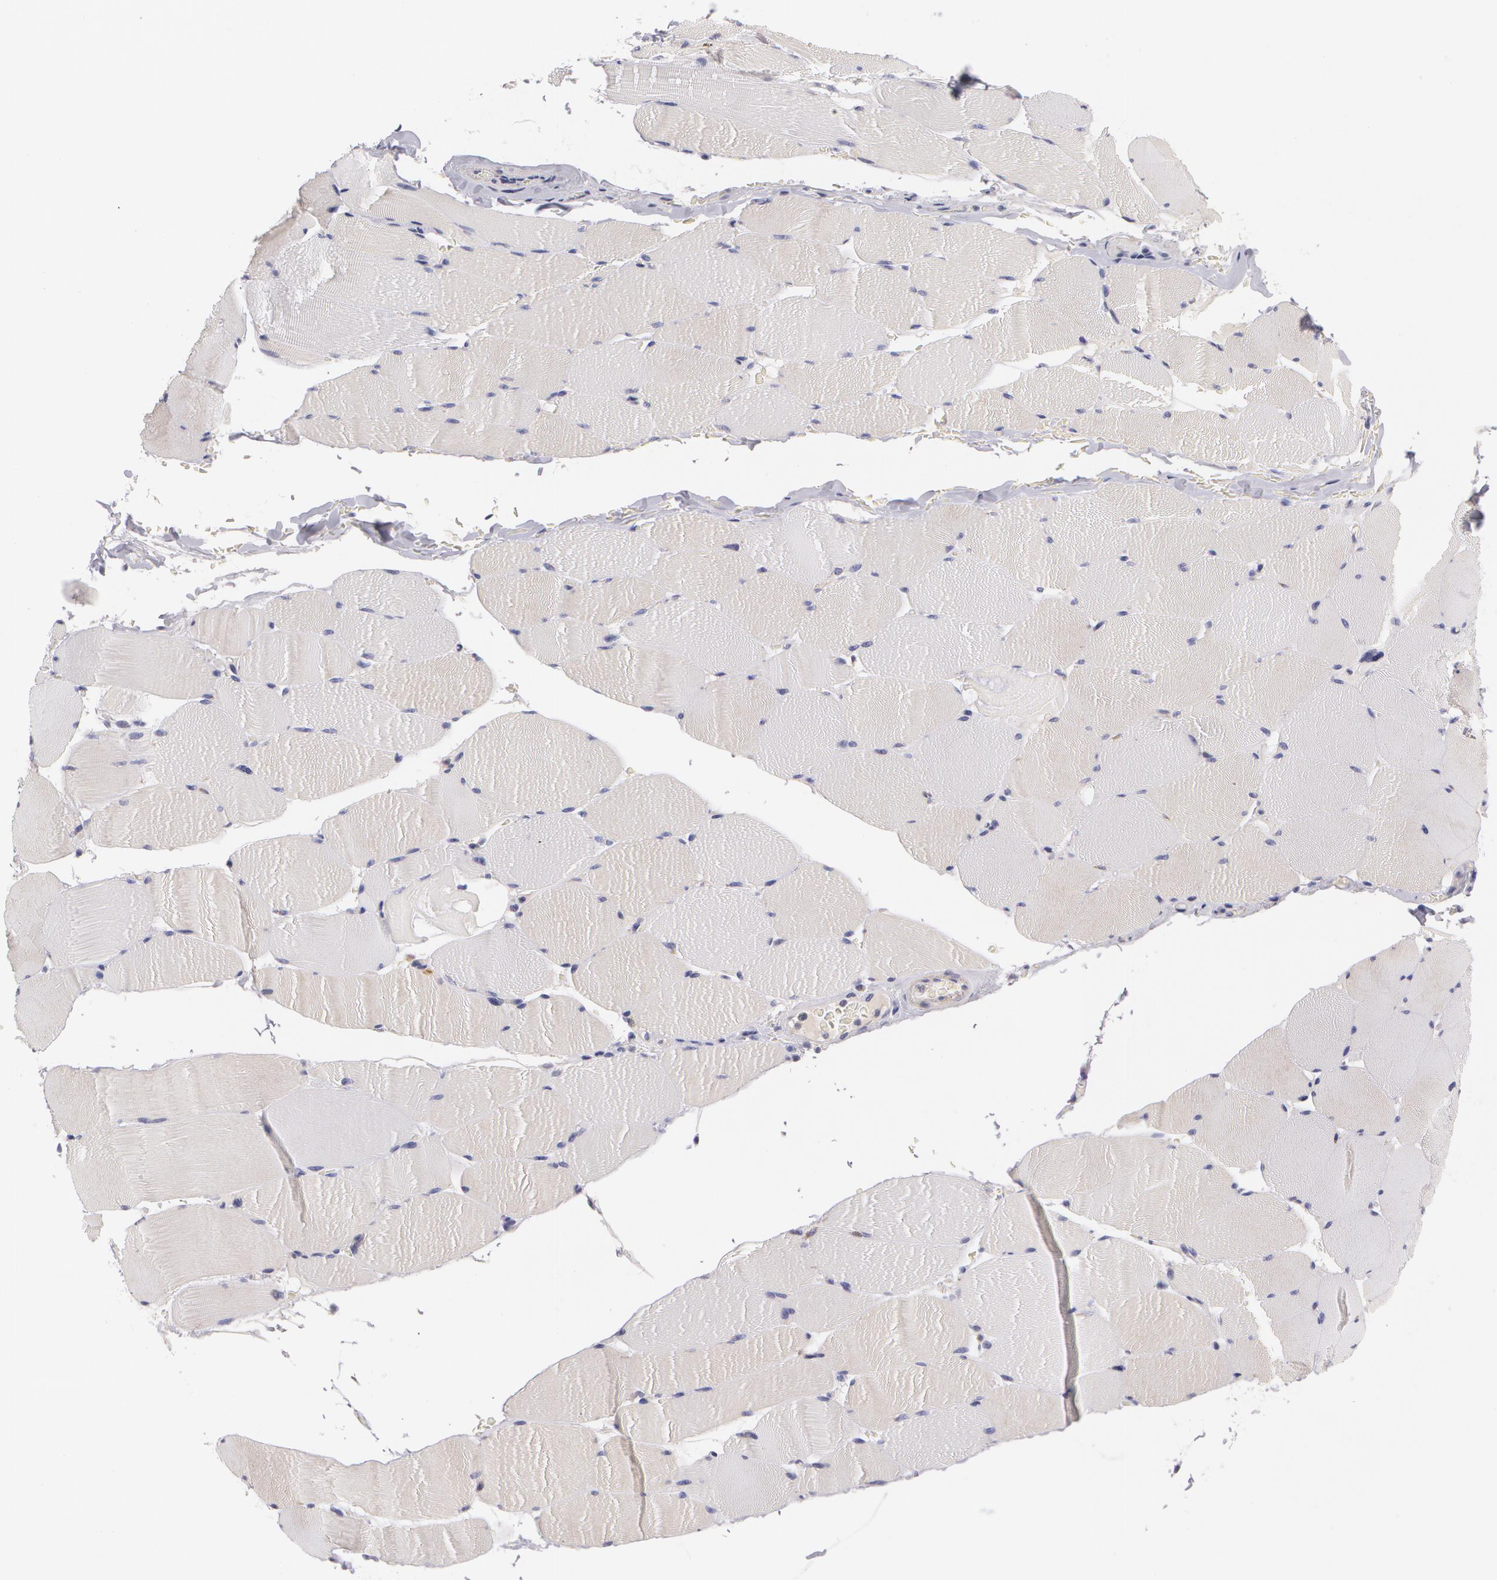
{"staining": {"intensity": "negative", "quantity": "none", "location": "none"}, "tissue": "skeletal muscle", "cell_type": "Myocytes", "image_type": "normal", "snomed": [{"axis": "morphology", "description": "Normal tissue, NOS"}, {"axis": "topography", "description": "Skeletal muscle"}], "caption": "This is an immunohistochemistry histopathology image of benign human skeletal muscle. There is no staining in myocytes.", "gene": "CASK", "patient": {"sex": "male", "age": 62}}